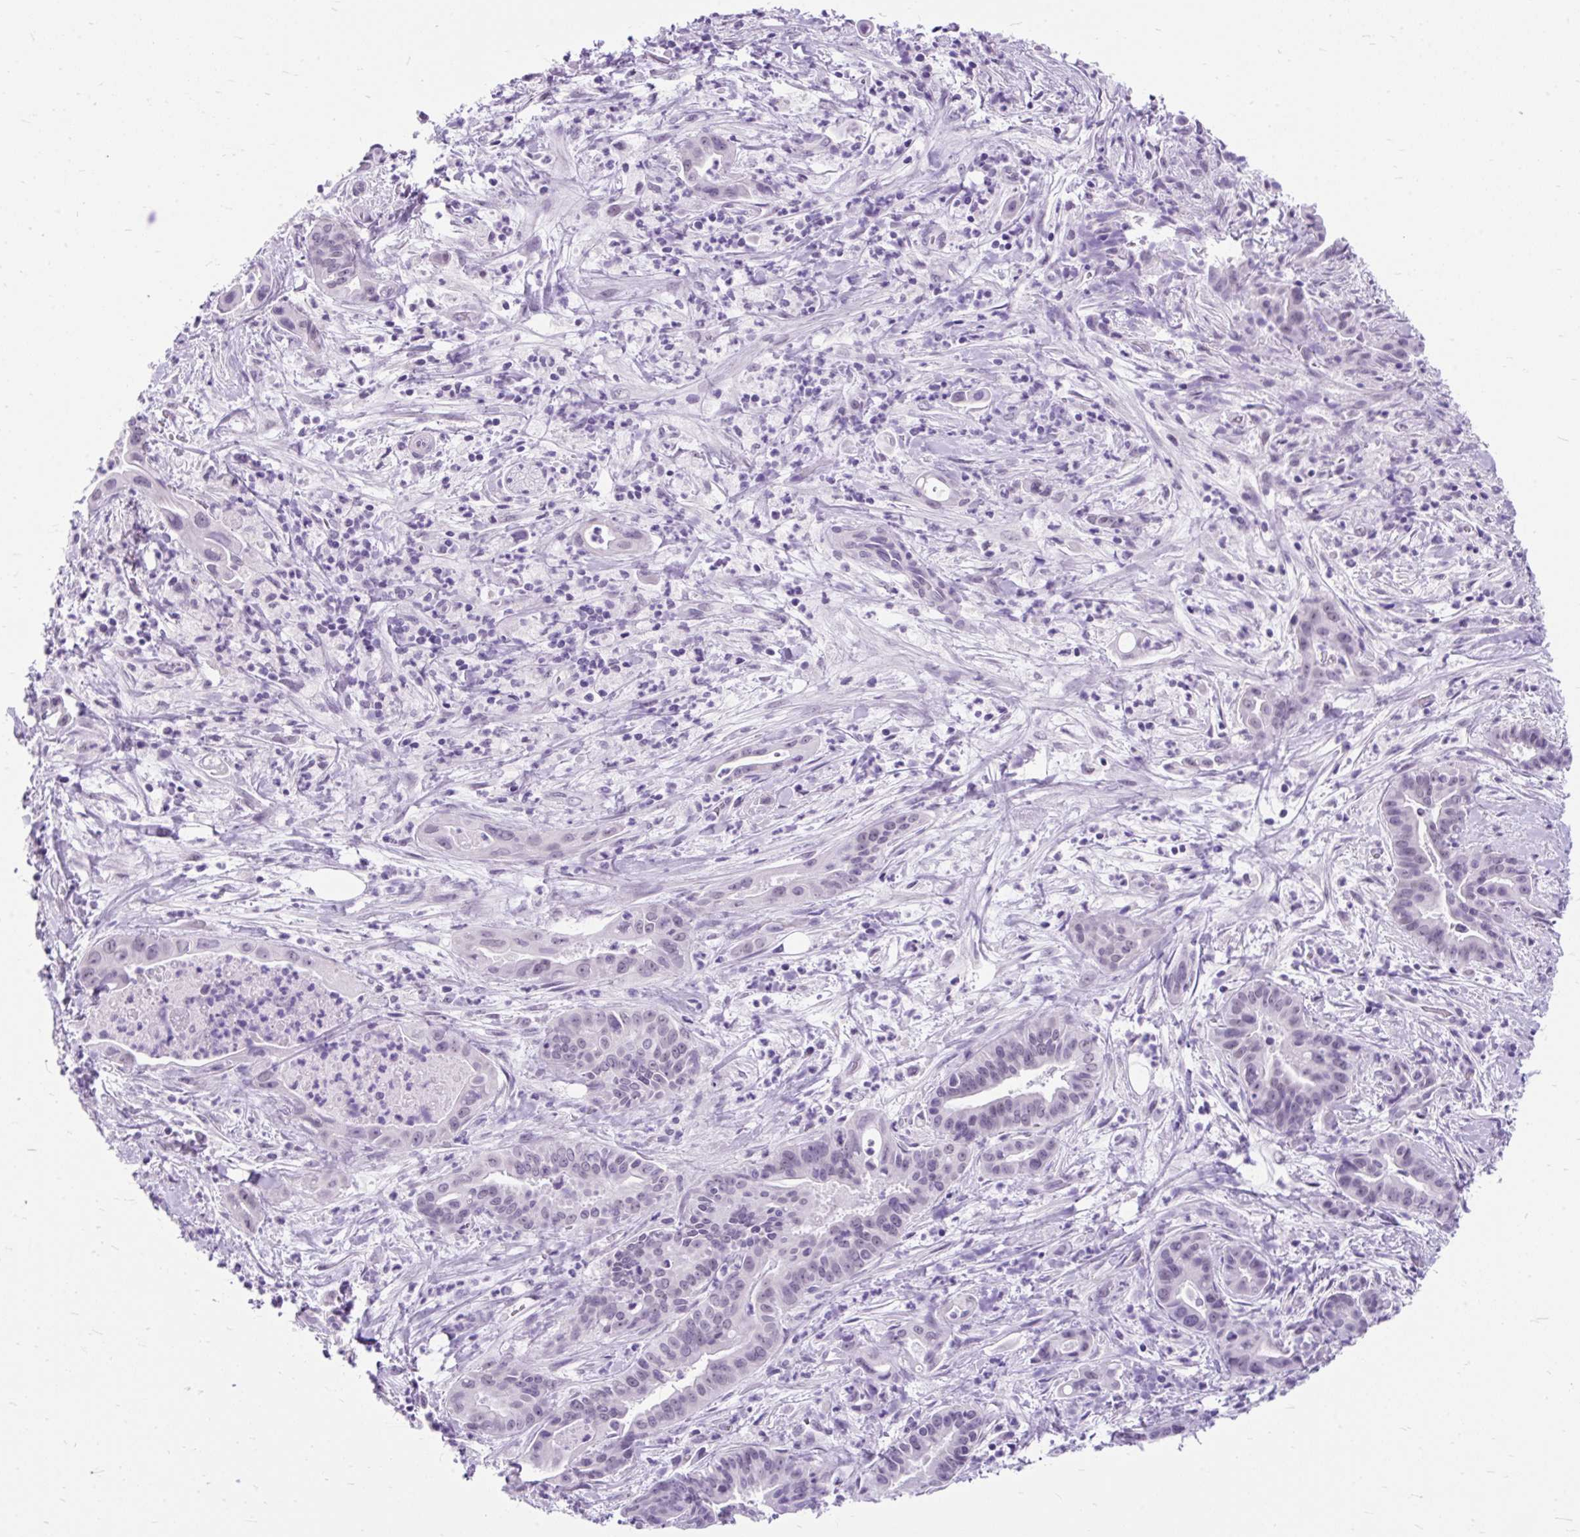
{"staining": {"intensity": "negative", "quantity": "none", "location": "none"}, "tissue": "pancreatic cancer", "cell_type": "Tumor cells", "image_type": "cancer", "snomed": [{"axis": "morphology", "description": "Adenocarcinoma, NOS"}, {"axis": "topography", "description": "Pancreas"}], "caption": "The photomicrograph displays no staining of tumor cells in pancreatic cancer (adenocarcinoma). Brightfield microscopy of immunohistochemistry (IHC) stained with DAB (brown) and hematoxylin (blue), captured at high magnification.", "gene": "SCGB1A1", "patient": {"sex": "female", "age": 77}}